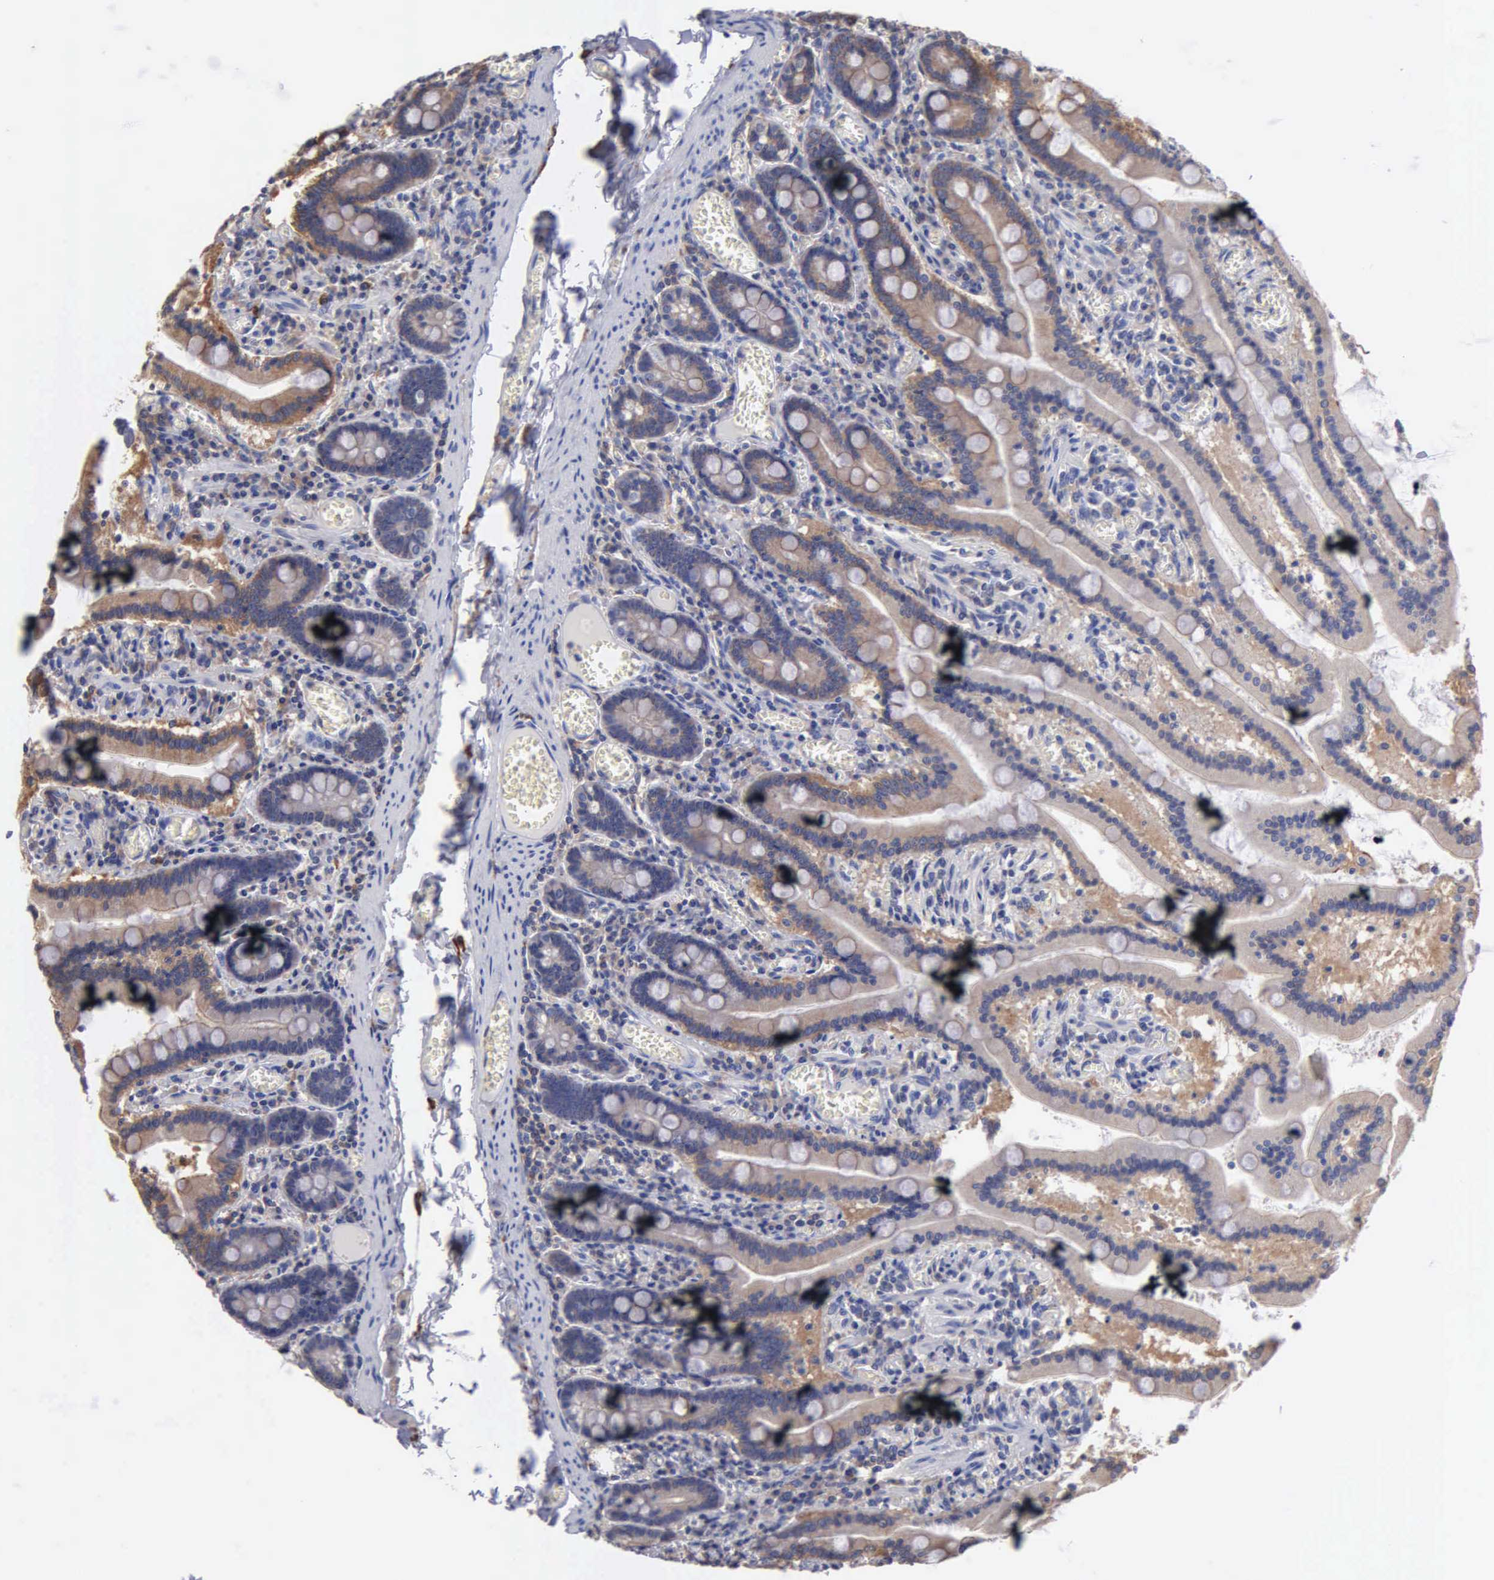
{"staining": {"intensity": "weak", "quantity": ">75%", "location": "cytoplasmic/membranous"}, "tissue": "small intestine", "cell_type": "Glandular cells", "image_type": "normal", "snomed": [{"axis": "morphology", "description": "Normal tissue, NOS"}, {"axis": "topography", "description": "Small intestine"}], "caption": "The photomicrograph exhibits staining of benign small intestine, revealing weak cytoplasmic/membranous protein staining (brown color) within glandular cells. (DAB IHC, brown staining for protein, blue staining for nuclei).", "gene": "PTGS2", "patient": {"sex": "male", "age": 59}}